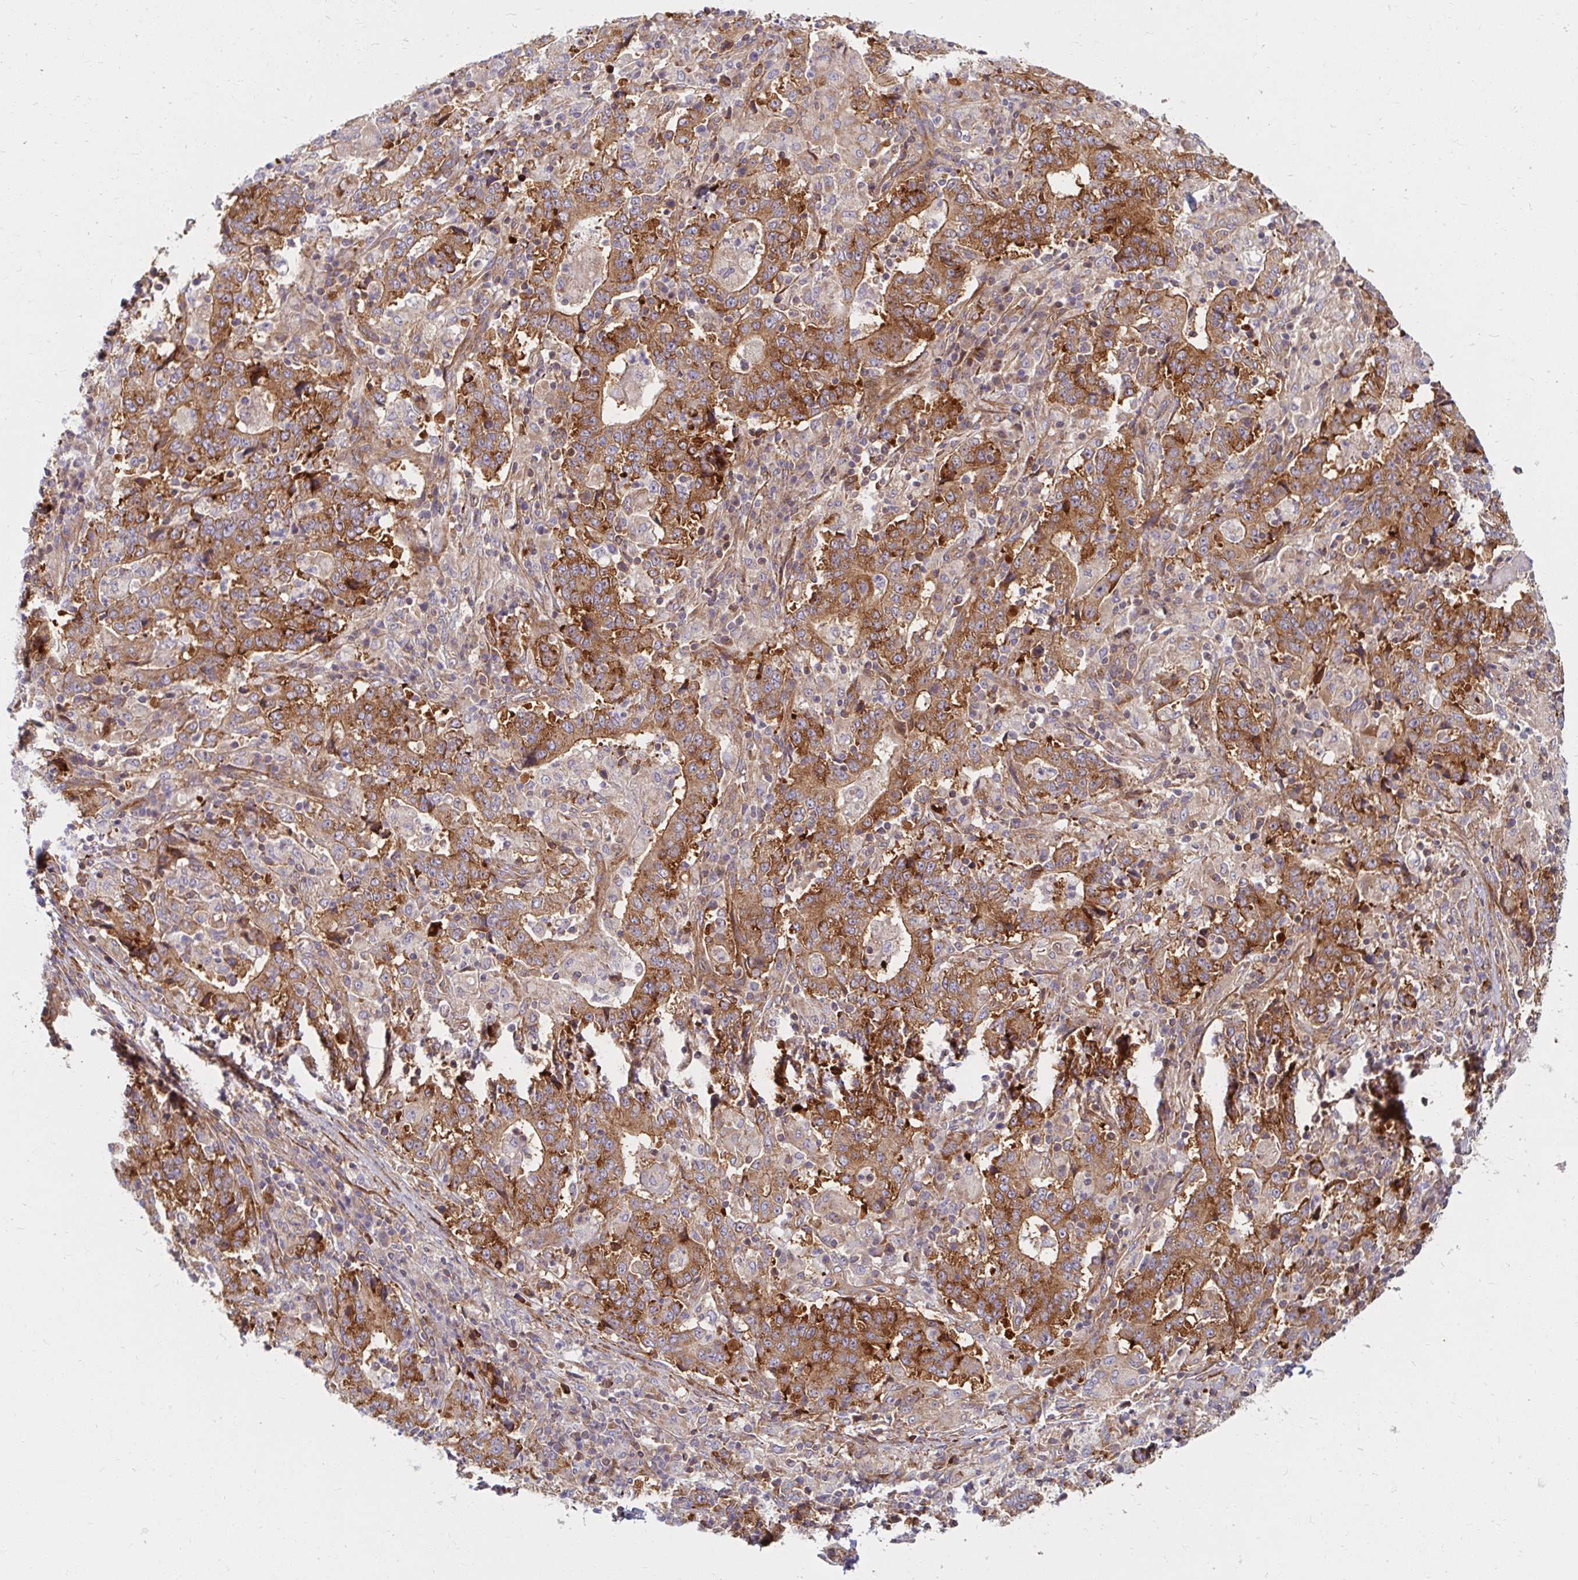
{"staining": {"intensity": "moderate", "quantity": ">75%", "location": "cytoplasmic/membranous"}, "tissue": "stomach cancer", "cell_type": "Tumor cells", "image_type": "cancer", "snomed": [{"axis": "morphology", "description": "Normal tissue, NOS"}, {"axis": "morphology", "description": "Adenocarcinoma, NOS"}, {"axis": "topography", "description": "Stomach, upper"}, {"axis": "topography", "description": "Stomach"}], "caption": "Protein expression by immunohistochemistry (IHC) demonstrates moderate cytoplasmic/membranous expression in about >75% of tumor cells in stomach cancer (adenocarcinoma).", "gene": "BTF3", "patient": {"sex": "male", "age": 59}}